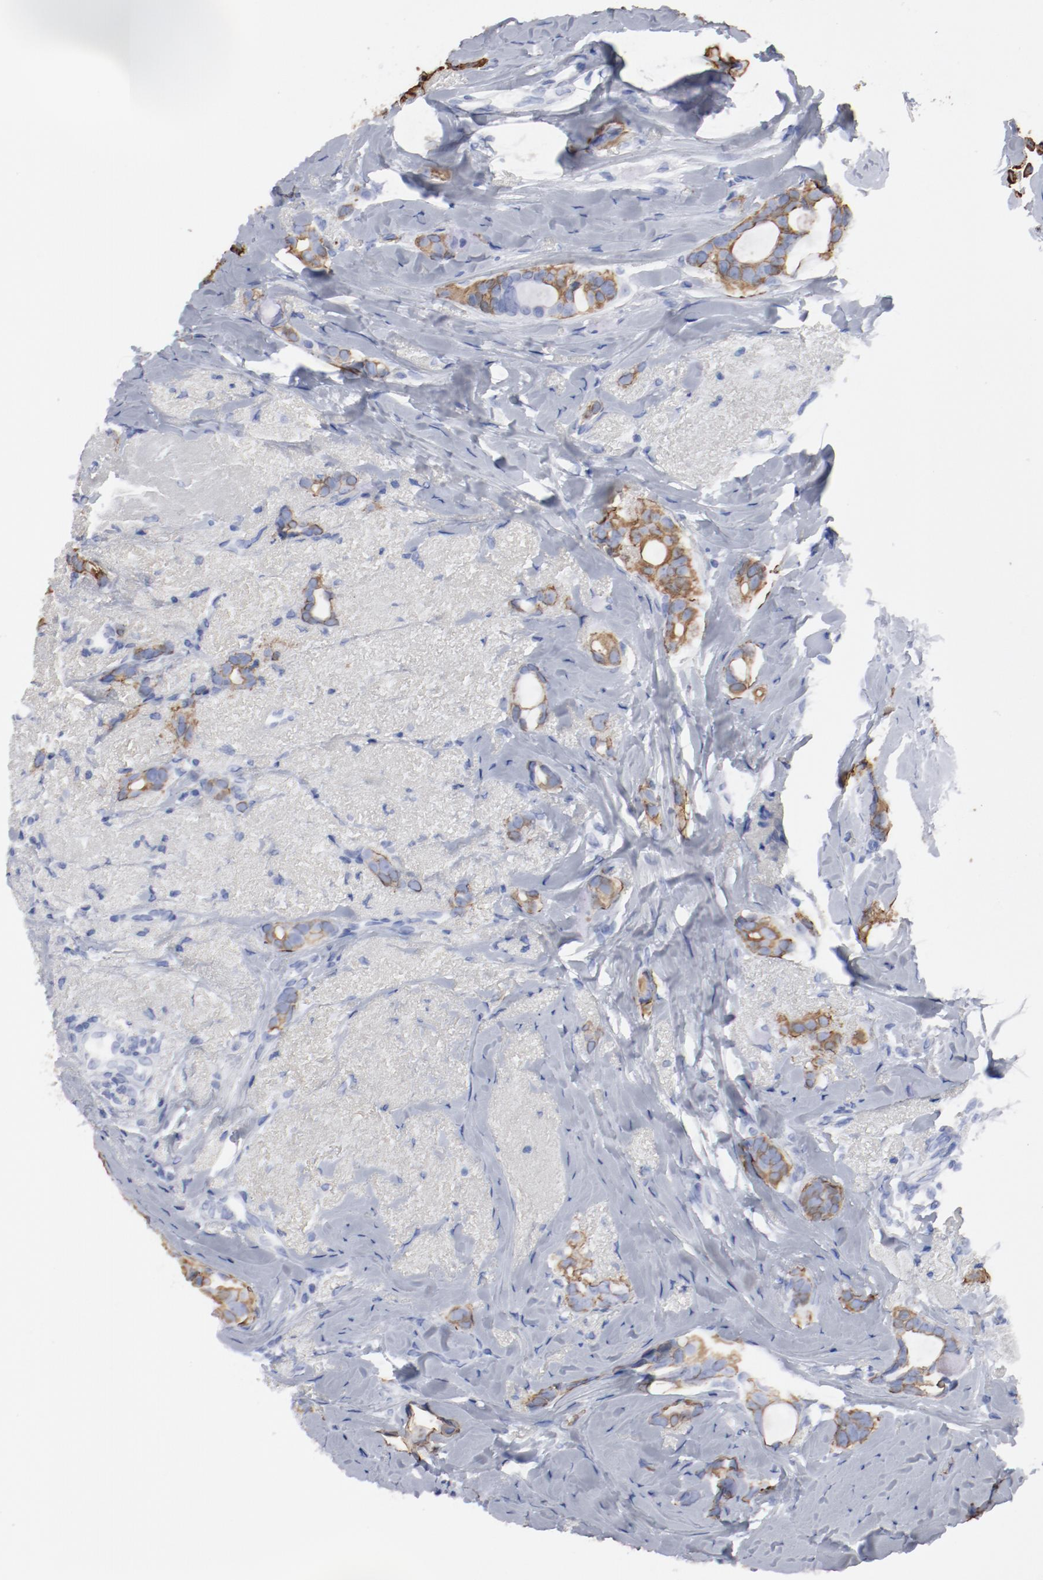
{"staining": {"intensity": "moderate", "quantity": ">75%", "location": "cytoplasmic/membranous"}, "tissue": "breast cancer", "cell_type": "Tumor cells", "image_type": "cancer", "snomed": [{"axis": "morphology", "description": "Duct carcinoma"}, {"axis": "topography", "description": "Breast"}], "caption": "Approximately >75% of tumor cells in human invasive ductal carcinoma (breast) demonstrate moderate cytoplasmic/membranous protein expression as visualized by brown immunohistochemical staining.", "gene": "TSPAN6", "patient": {"sex": "female", "age": 54}}